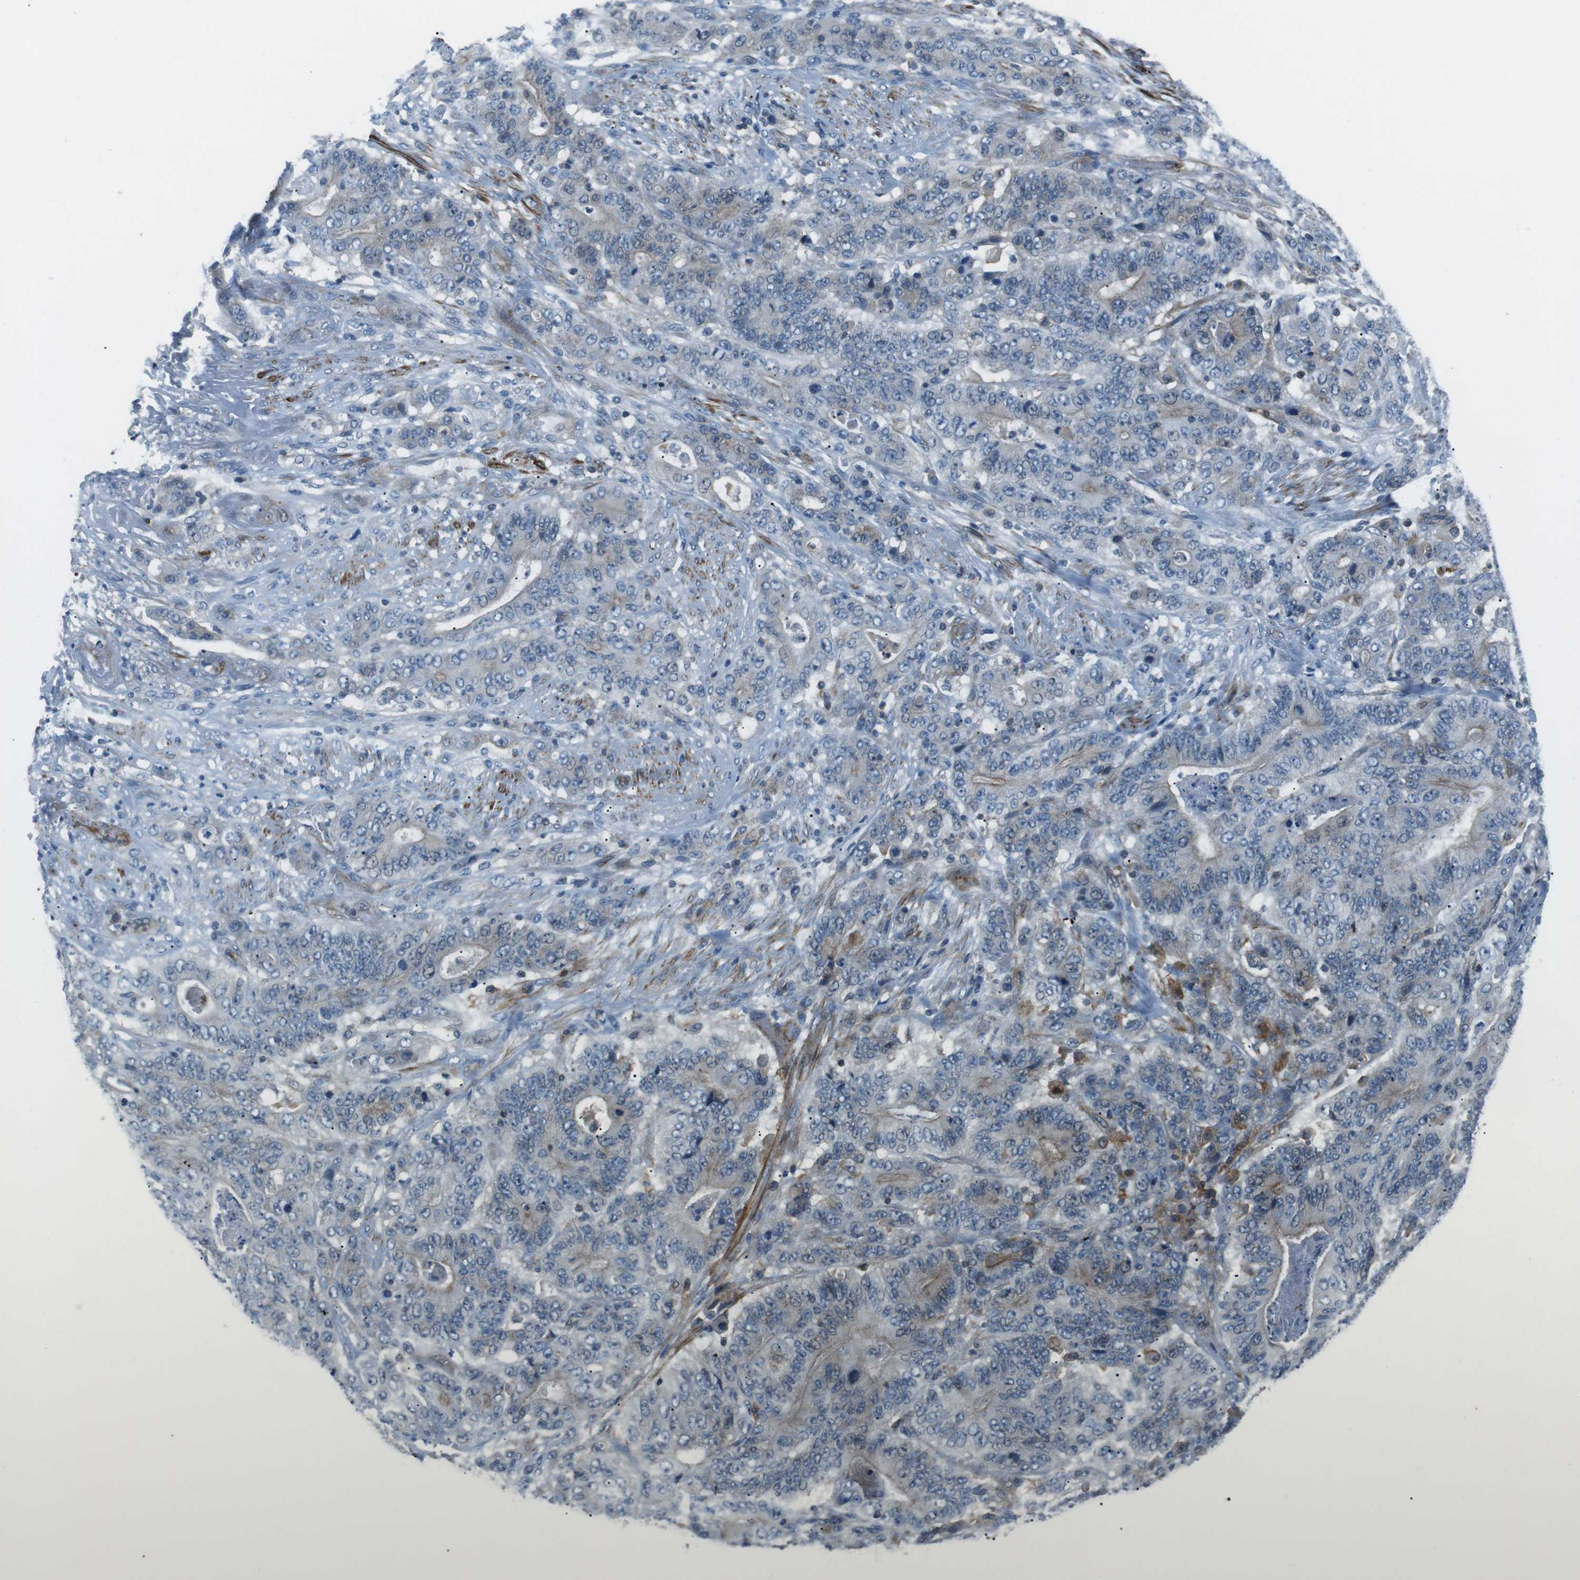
{"staining": {"intensity": "weak", "quantity": "<25%", "location": "cytoplasmic/membranous"}, "tissue": "stomach cancer", "cell_type": "Tumor cells", "image_type": "cancer", "snomed": [{"axis": "morphology", "description": "Adenocarcinoma, NOS"}, {"axis": "topography", "description": "Stomach"}], "caption": "A photomicrograph of human stomach cancer (adenocarcinoma) is negative for staining in tumor cells.", "gene": "ARVCF", "patient": {"sex": "female", "age": 73}}